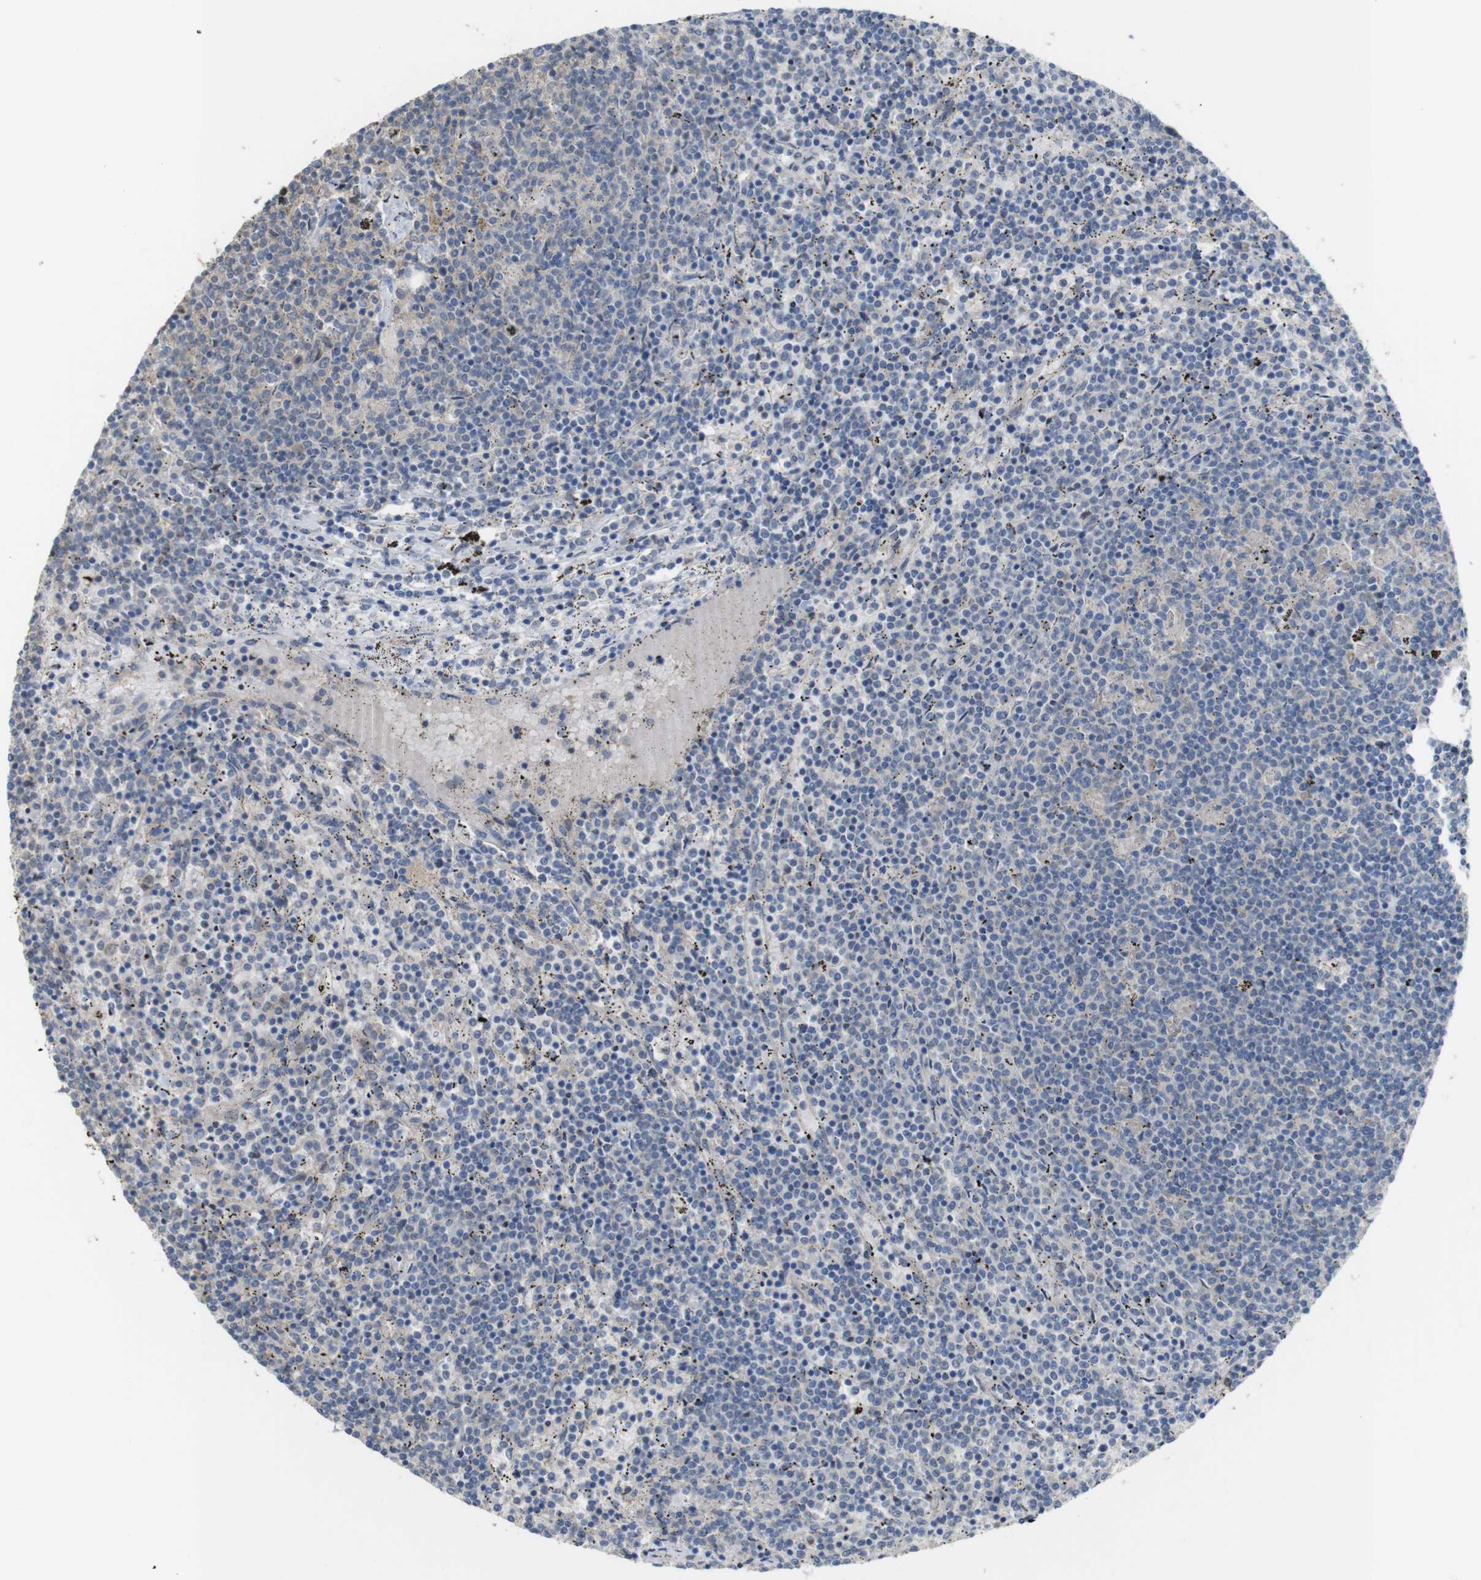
{"staining": {"intensity": "negative", "quantity": "none", "location": "none"}, "tissue": "lymphoma", "cell_type": "Tumor cells", "image_type": "cancer", "snomed": [{"axis": "morphology", "description": "Malignant lymphoma, non-Hodgkin's type, Low grade"}, {"axis": "topography", "description": "Spleen"}], "caption": "Immunohistochemistry (IHC) of lymphoma demonstrates no staining in tumor cells.", "gene": "CDC34", "patient": {"sex": "female", "age": 50}}